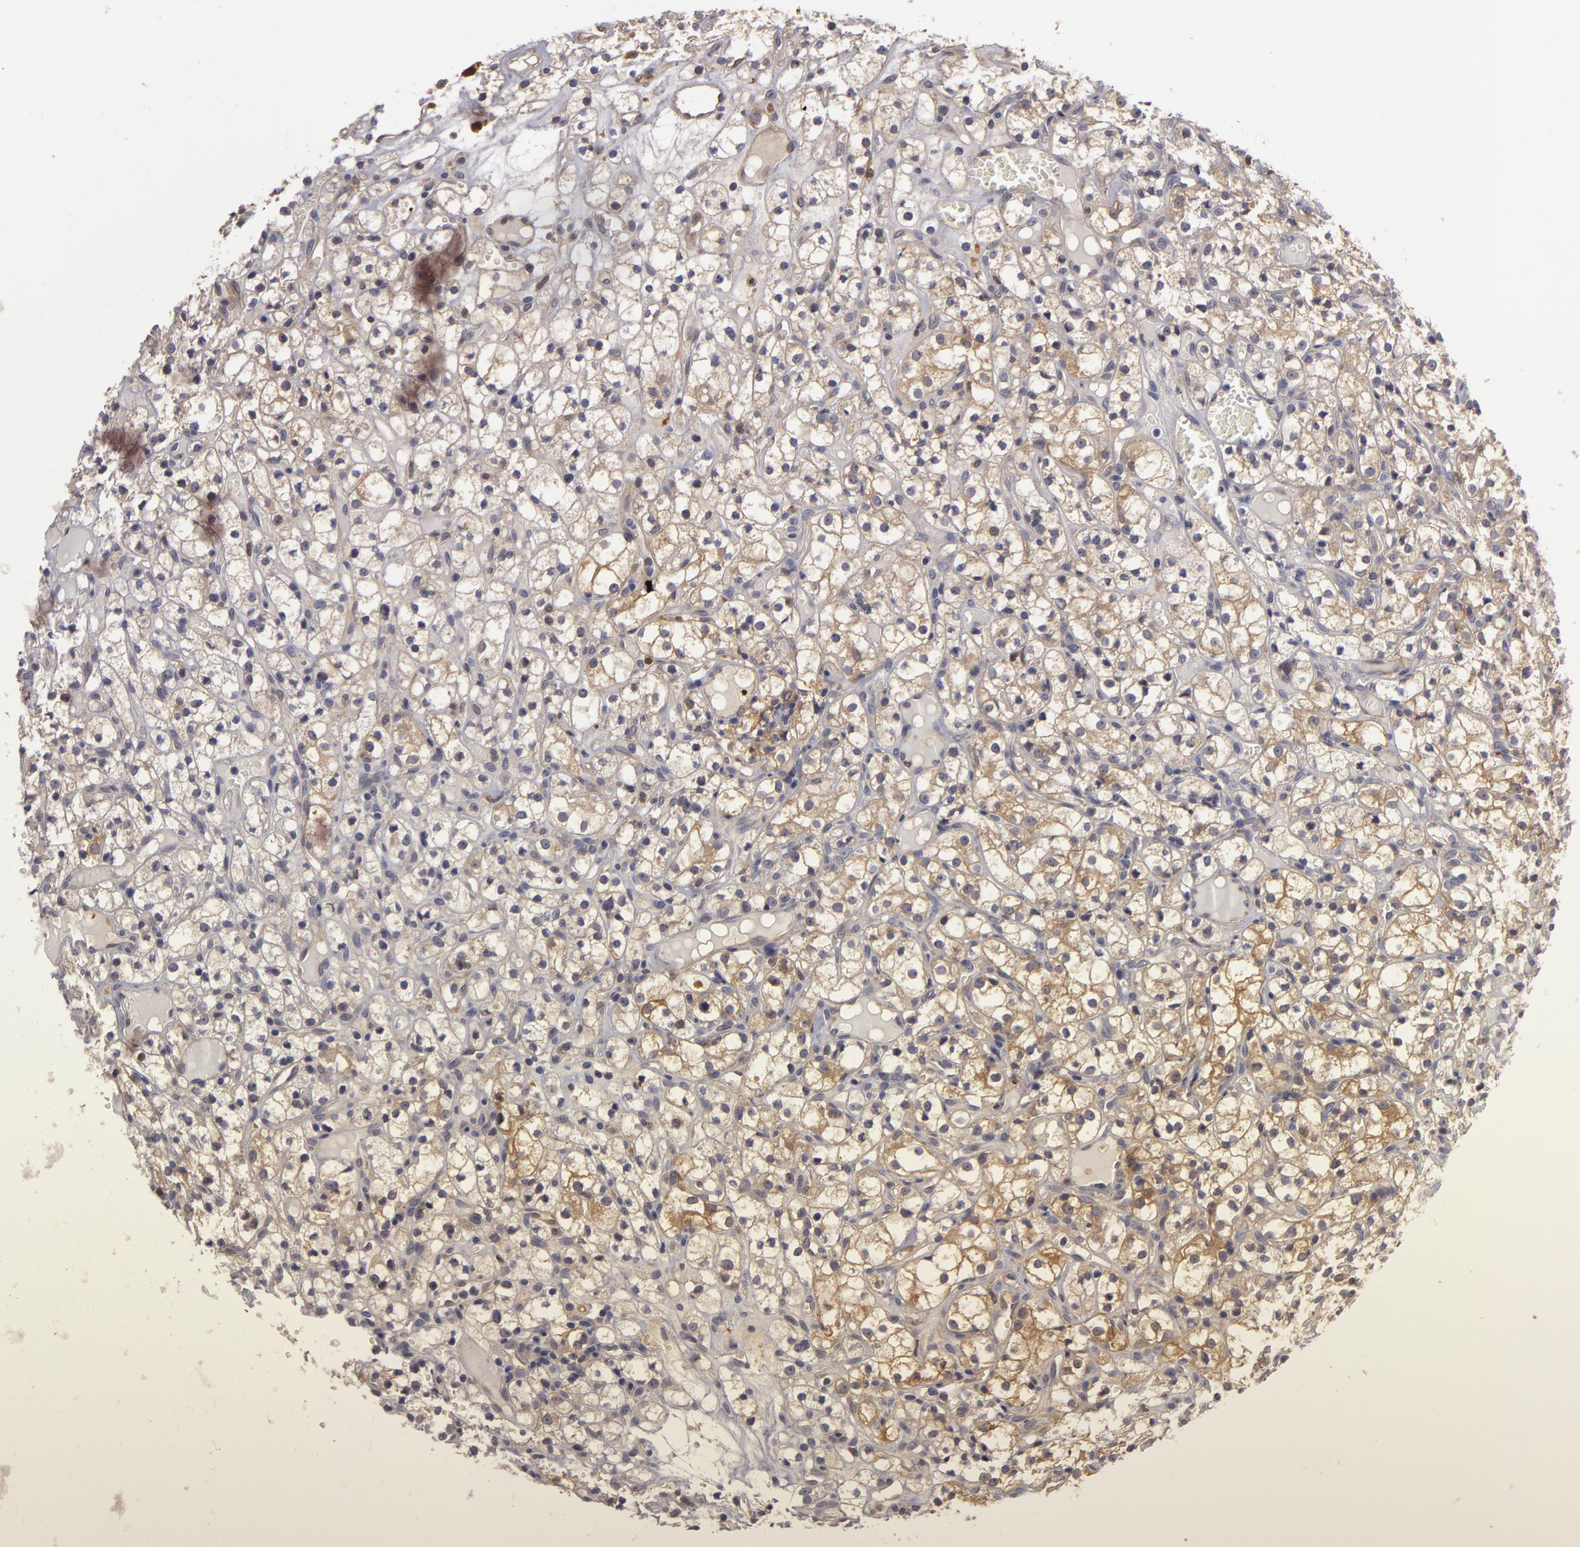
{"staining": {"intensity": "weak", "quantity": "<25%", "location": "cytoplasmic/membranous"}, "tissue": "renal cancer", "cell_type": "Tumor cells", "image_type": "cancer", "snomed": [{"axis": "morphology", "description": "Adenocarcinoma, NOS"}, {"axis": "topography", "description": "Kidney"}], "caption": "A histopathology image of human renal cancer is negative for staining in tumor cells.", "gene": "ZNF229", "patient": {"sex": "male", "age": 61}}